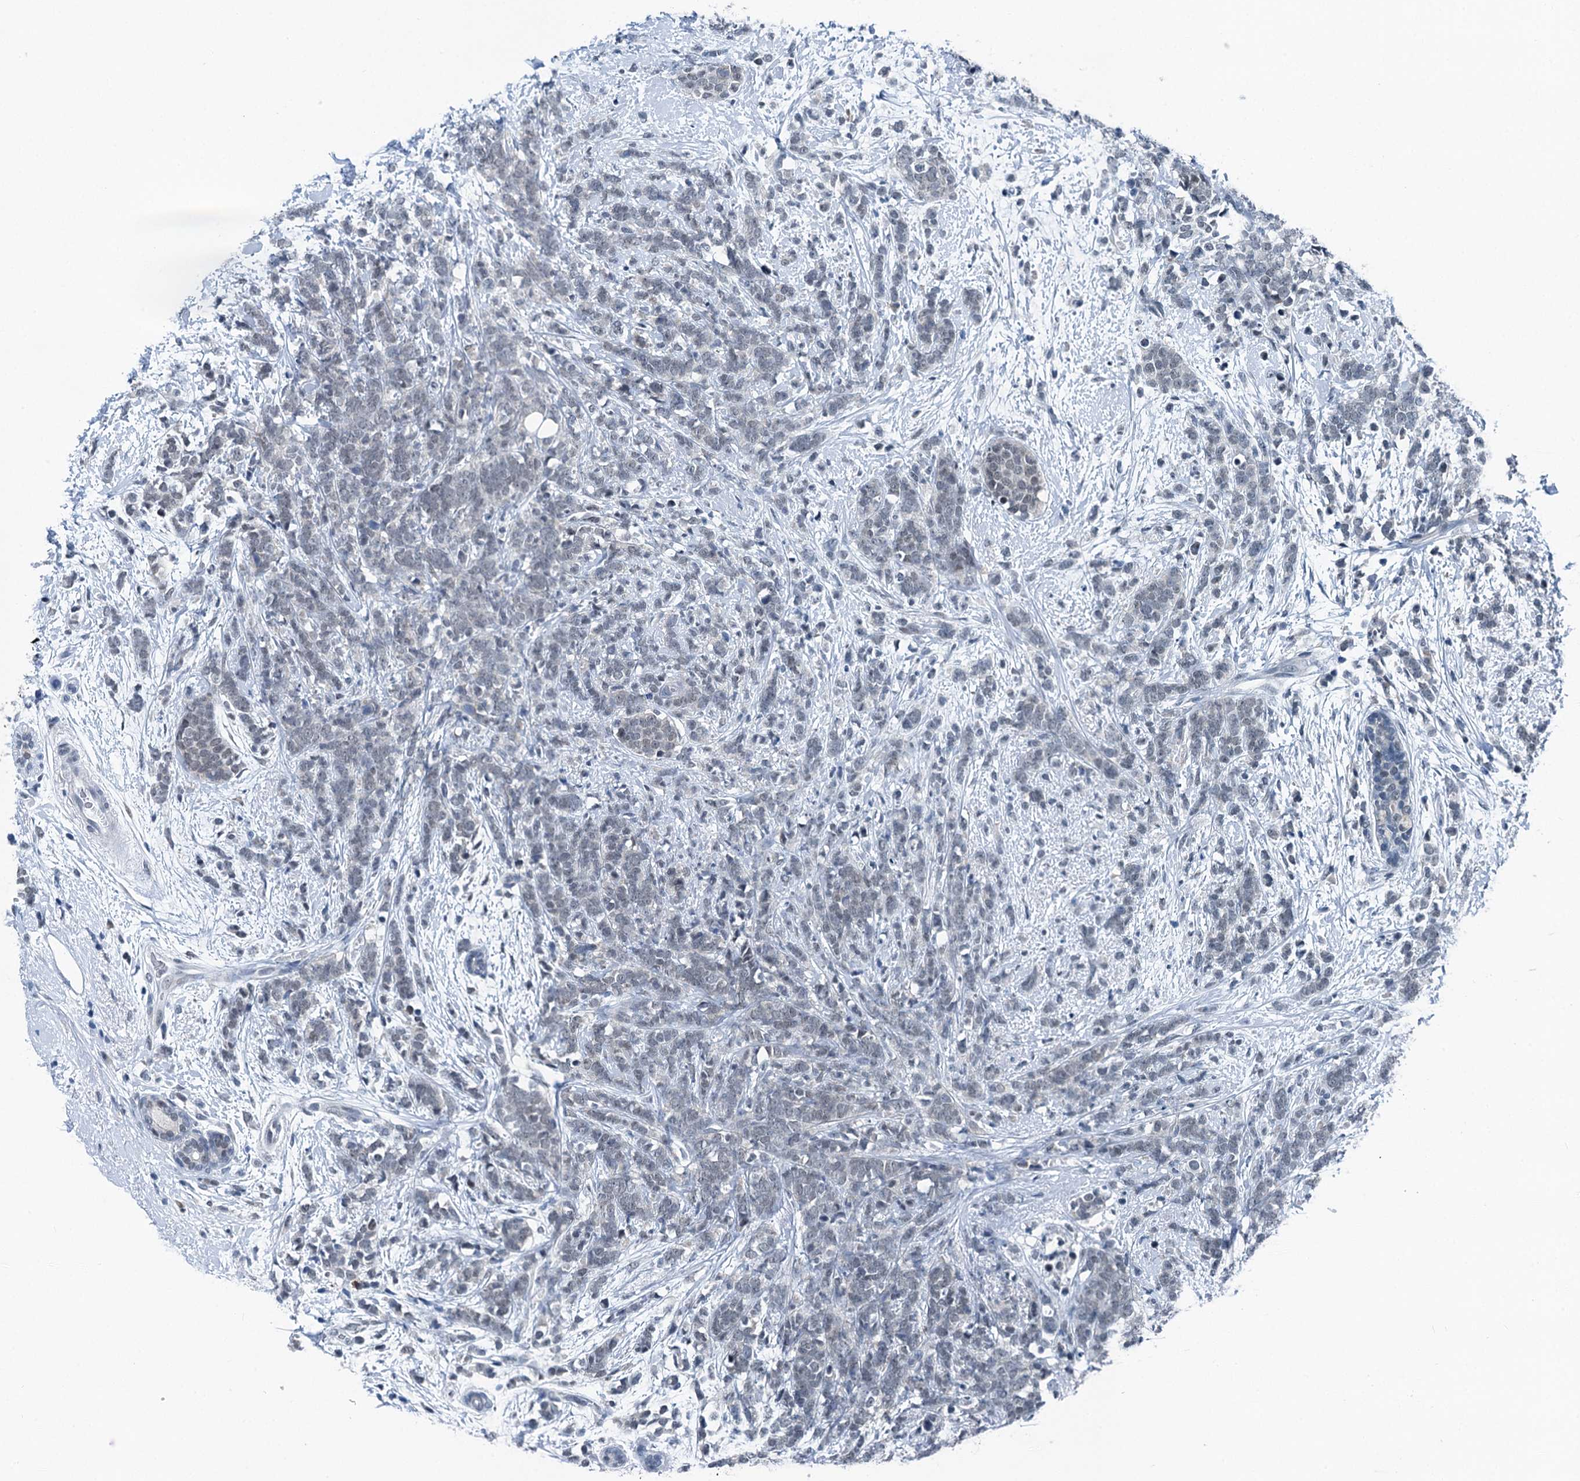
{"staining": {"intensity": "negative", "quantity": "none", "location": "none"}, "tissue": "breast cancer", "cell_type": "Tumor cells", "image_type": "cancer", "snomed": [{"axis": "morphology", "description": "Lobular carcinoma"}, {"axis": "topography", "description": "Breast"}], "caption": "There is no significant staining in tumor cells of breast cancer (lobular carcinoma). (DAB (3,3'-diaminobenzidine) IHC visualized using brightfield microscopy, high magnification).", "gene": "TRPT1", "patient": {"sex": "female", "age": 58}}